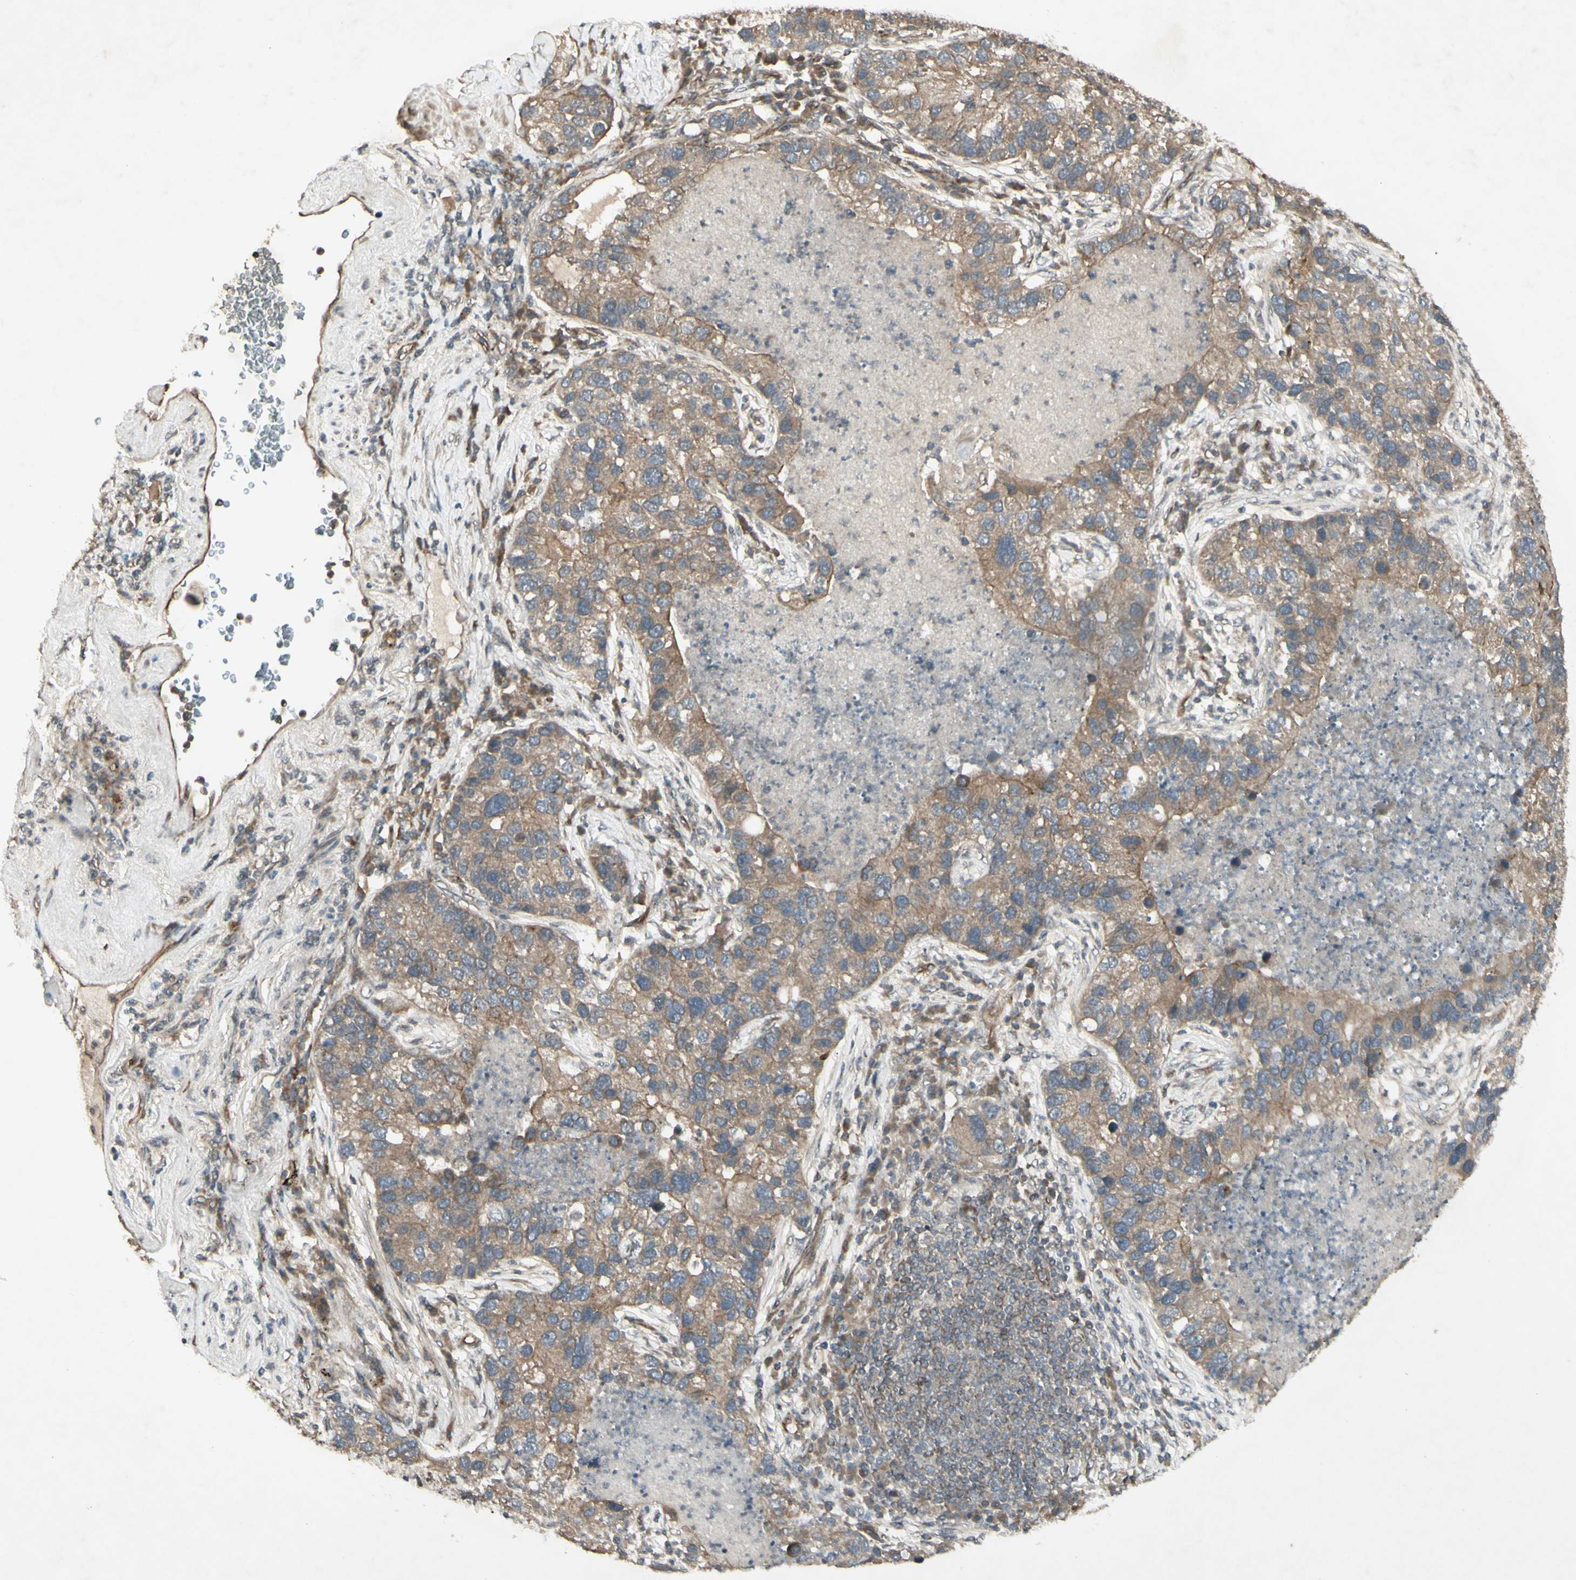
{"staining": {"intensity": "weak", "quantity": "<25%", "location": "cytoplasmic/membranous"}, "tissue": "lung cancer", "cell_type": "Tumor cells", "image_type": "cancer", "snomed": [{"axis": "morphology", "description": "Normal tissue, NOS"}, {"axis": "morphology", "description": "Adenocarcinoma, NOS"}, {"axis": "topography", "description": "Bronchus"}, {"axis": "topography", "description": "Lung"}], "caption": "Tumor cells are negative for brown protein staining in lung cancer.", "gene": "JAG1", "patient": {"sex": "male", "age": 54}}